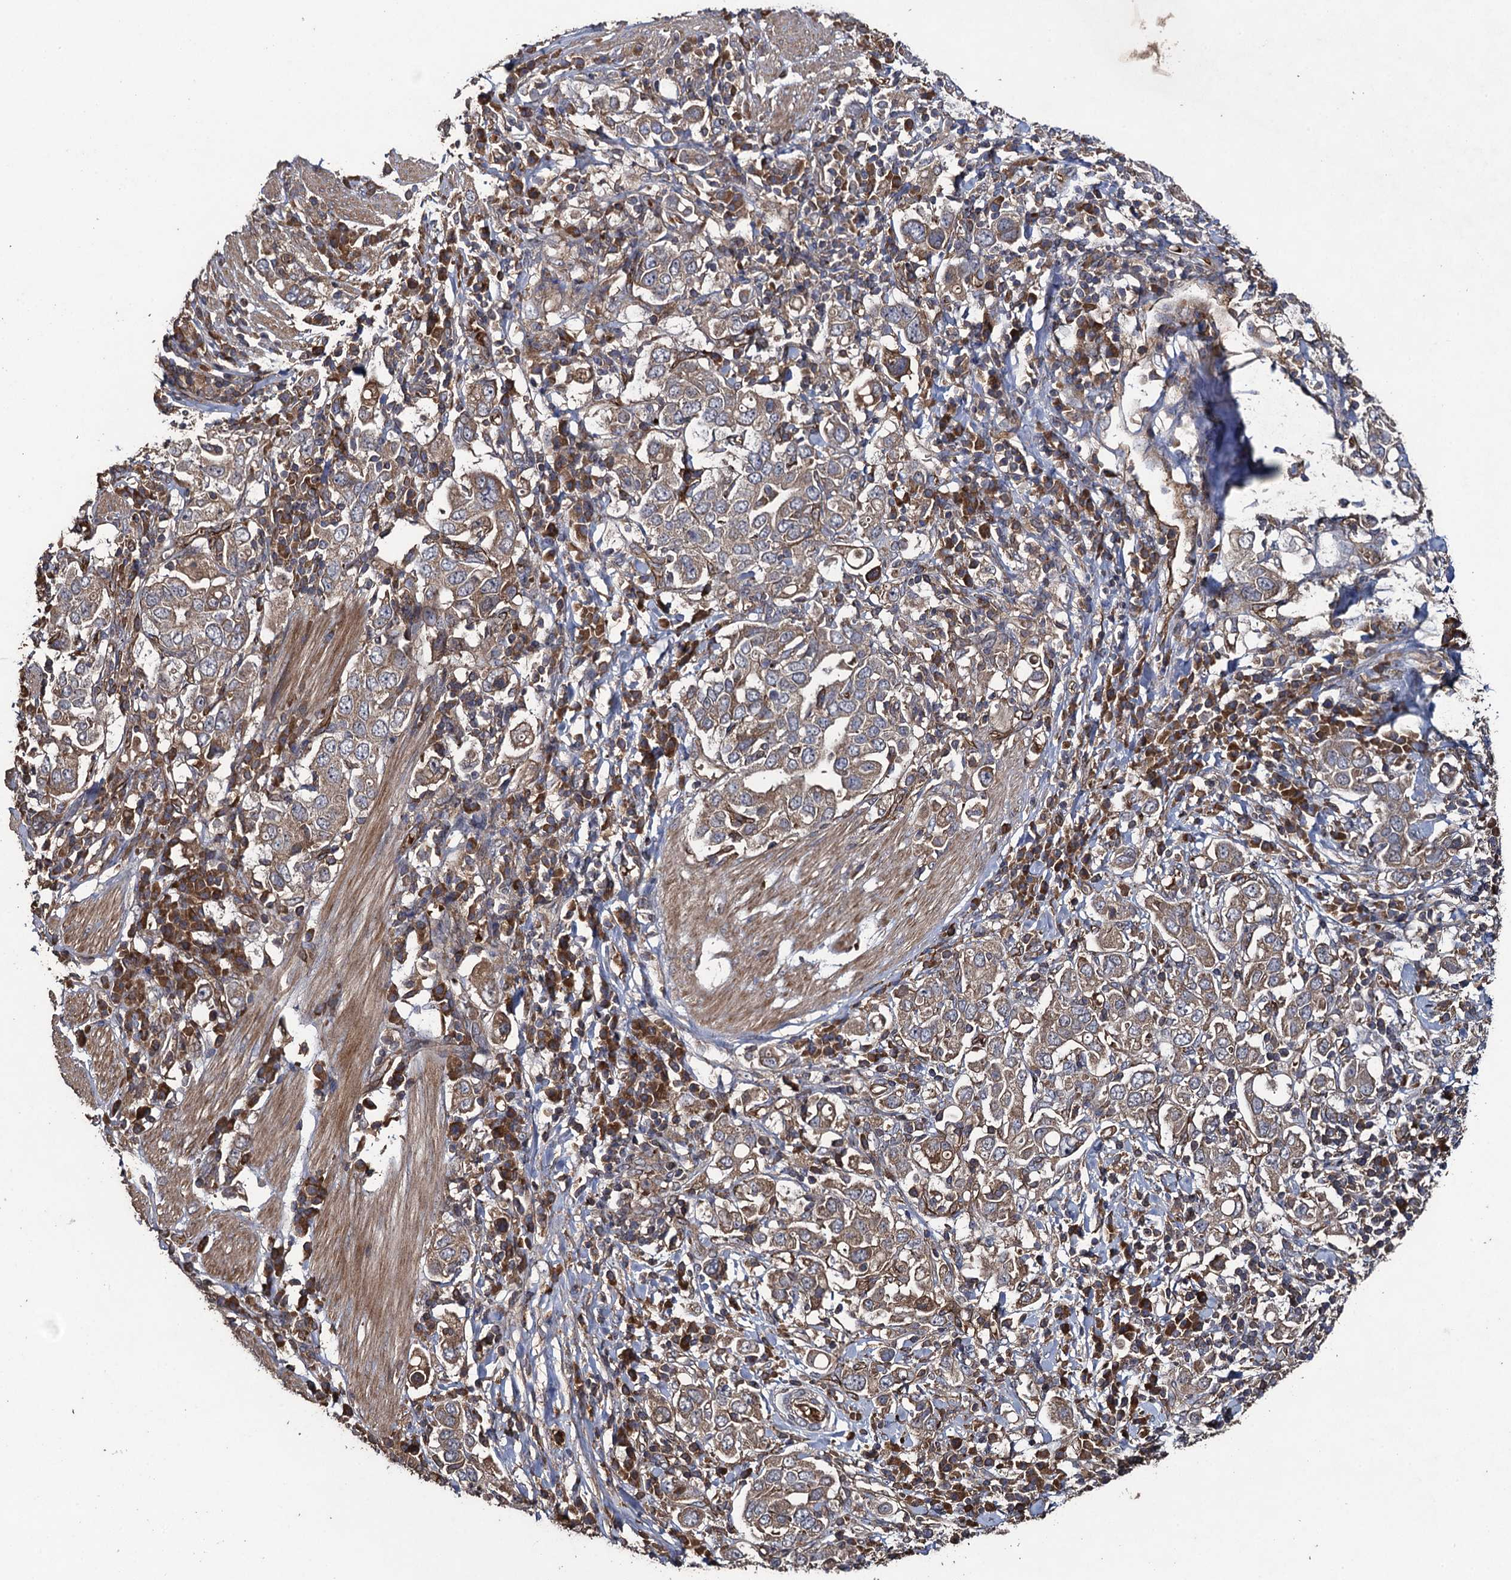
{"staining": {"intensity": "moderate", "quantity": ">75%", "location": "cytoplasmic/membranous"}, "tissue": "stomach cancer", "cell_type": "Tumor cells", "image_type": "cancer", "snomed": [{"axis": "morphology", "description": "Adenocarcinoma, NOS"}, {"axis": "topography", "description": "Stomach, upper"}], "caption": "Moderate cytoplasmic/membranous protein positivity is present in approximately >75% of tumor cells in adenocarcinoma (stomach).", "gene": "TXNDC11", "patient": {"sex": "male", "age": 62}}